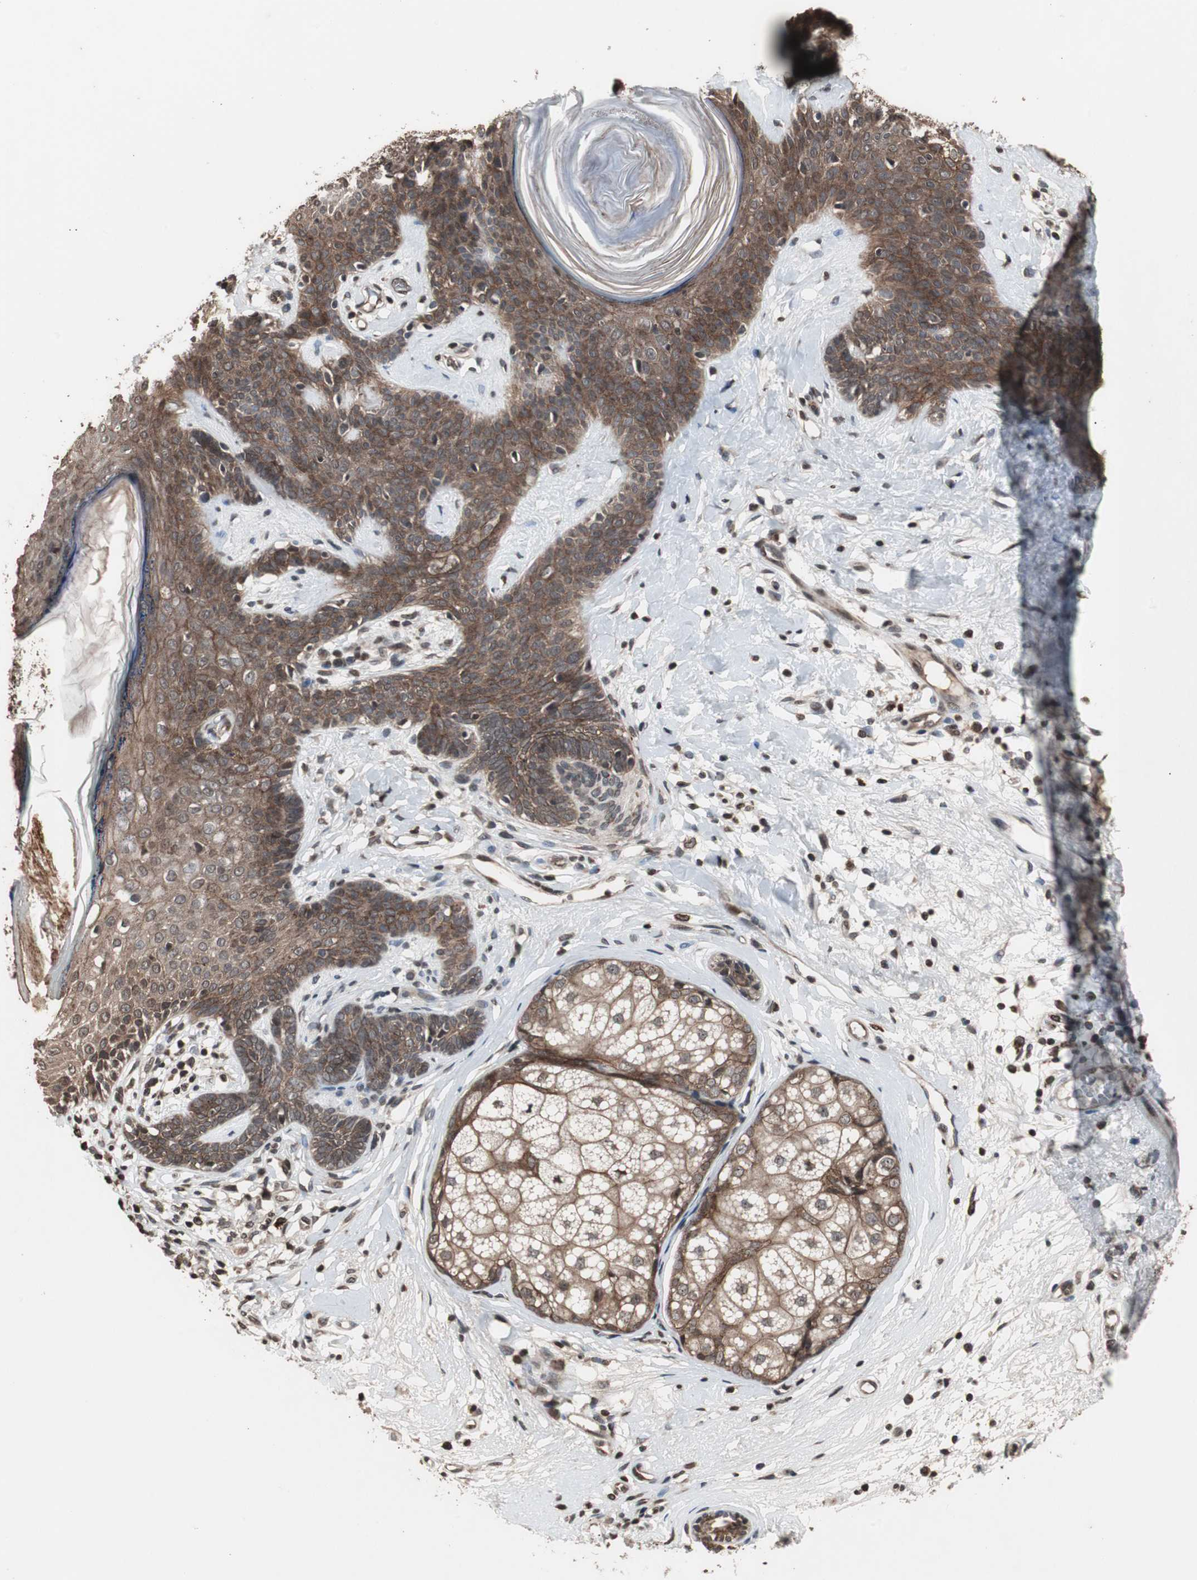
{"staining": {"intensity": "moderate", "quantity": ">75%", "location": "cytoplasmic/membranous"}, "tissue": "skin cancer", "cell_type": "Tumor cells", "image_type": "cancer", "snomed": [{"axis": "morphology", "description": "Developmental malformation"}, {"axis": "morphology", "description": "Basal cell carcinoma"}, {"axis": "topography", "description": "Skin"}], "caption": "Approximately >75% of tumor cells in skin cancer (basal cell carcinoma) exhibit moderate cytoplasmic/membranous protein expression as visualized by brown immunohistochemical staining.", "gene": "ZFC3H1", "patient": {"sex": "female", "age": 62}}